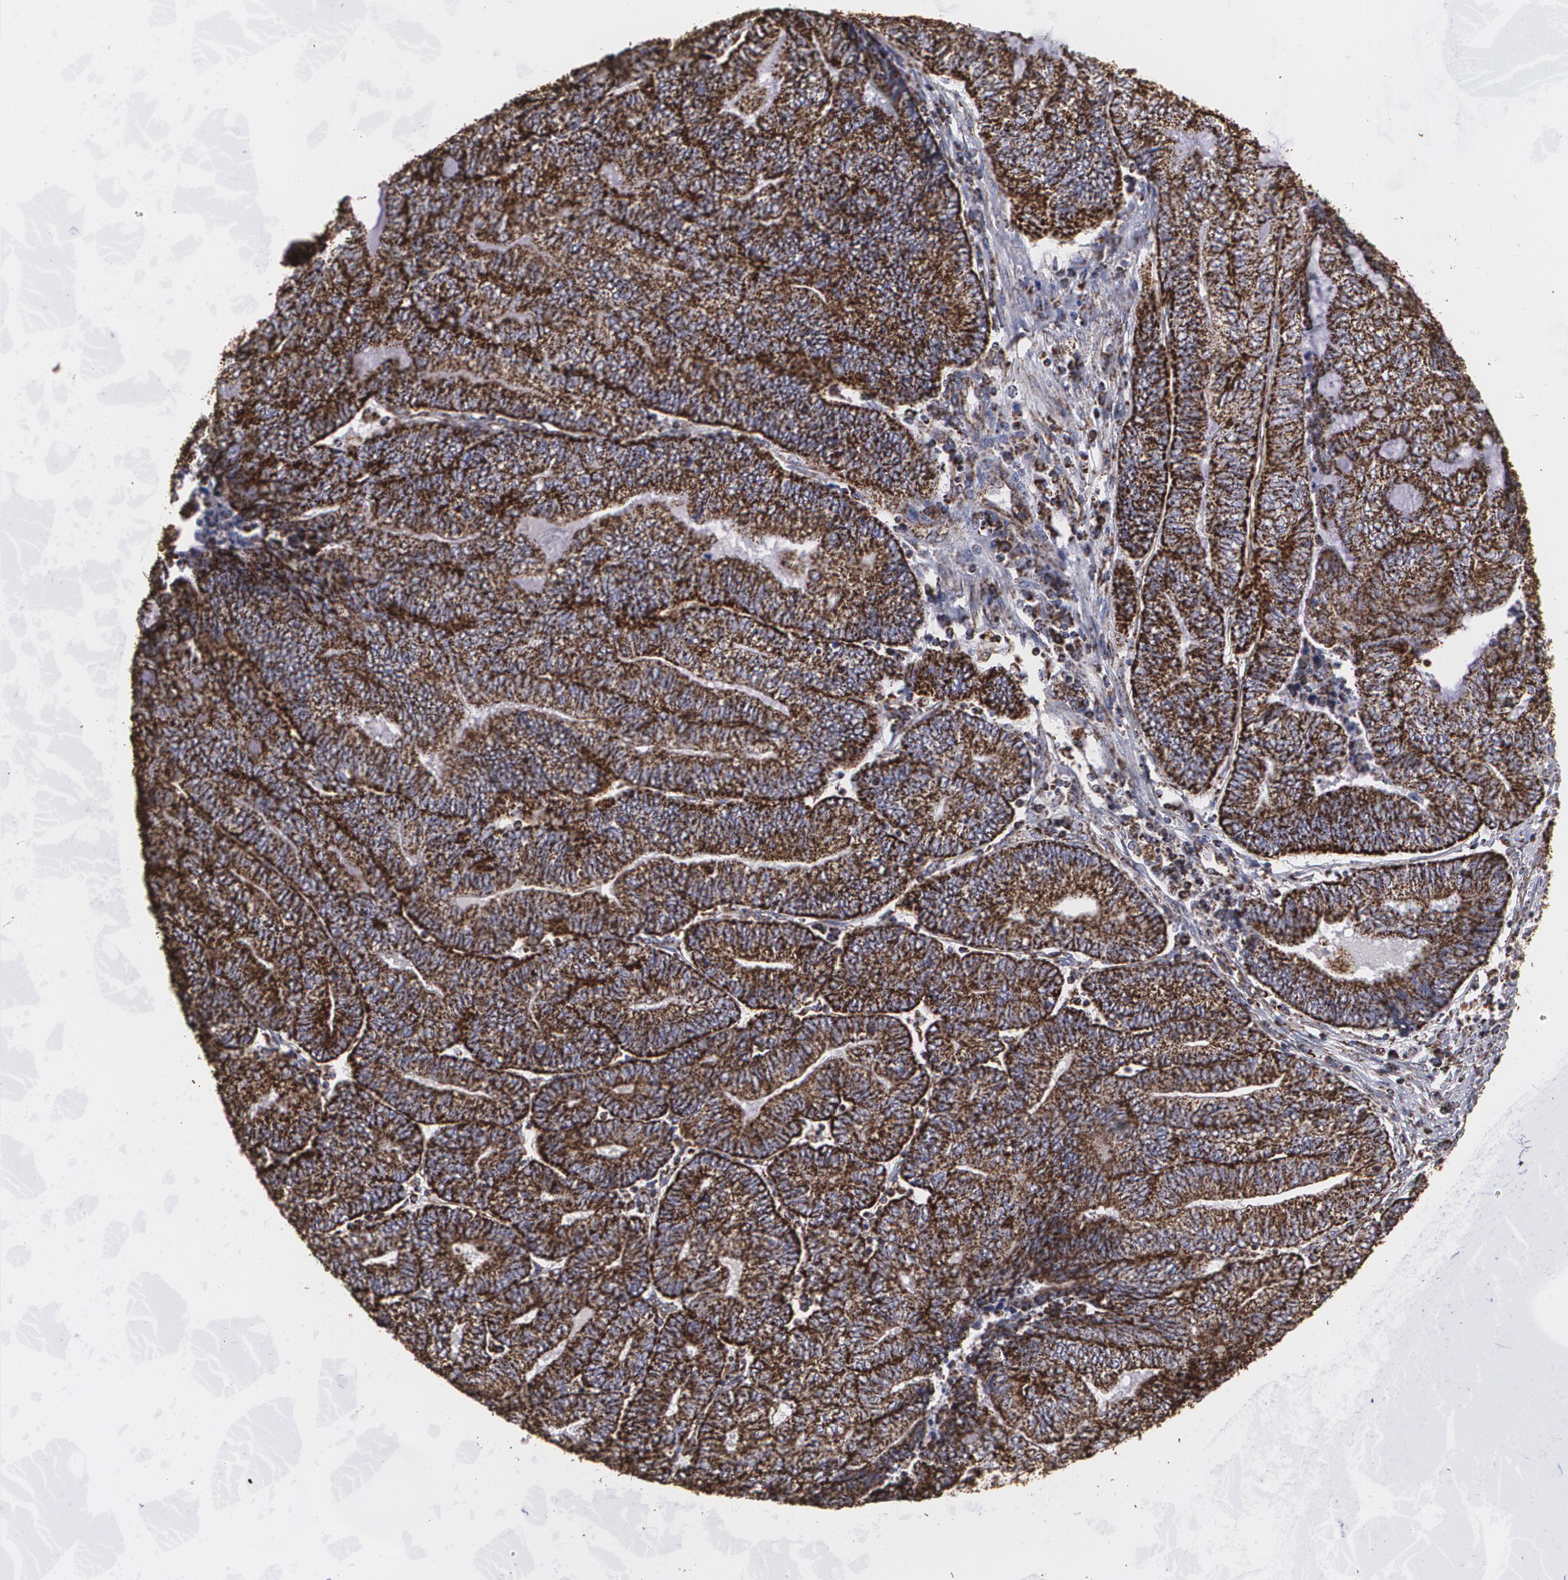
{"staining": {"intensity": "strong", "quantity": ">75%", "location": "cytoplasmic/membranous"}, "tissue": "endometrial cancer", "cell_type": "Tumor cells", "image_type": "cancer", "snomed": [{"axis": "morphology", "description": "Adenocarcinoma, NOS"}, {"axis": "topography", "description": "Uterus"}, {"axis": "topography", "description": "Endometrium"}], "caption": "A high-resolution image shows IHC staining of adenocarcinoma (endometrial), which shows strong cytoplasmic/membranous staining in approximately >75% of tumor cells. The protein is shown in brown color, while the nuclei are stained blue.", "gene": "HSPD1", "patient": {"sex": "female", "age": 70}}